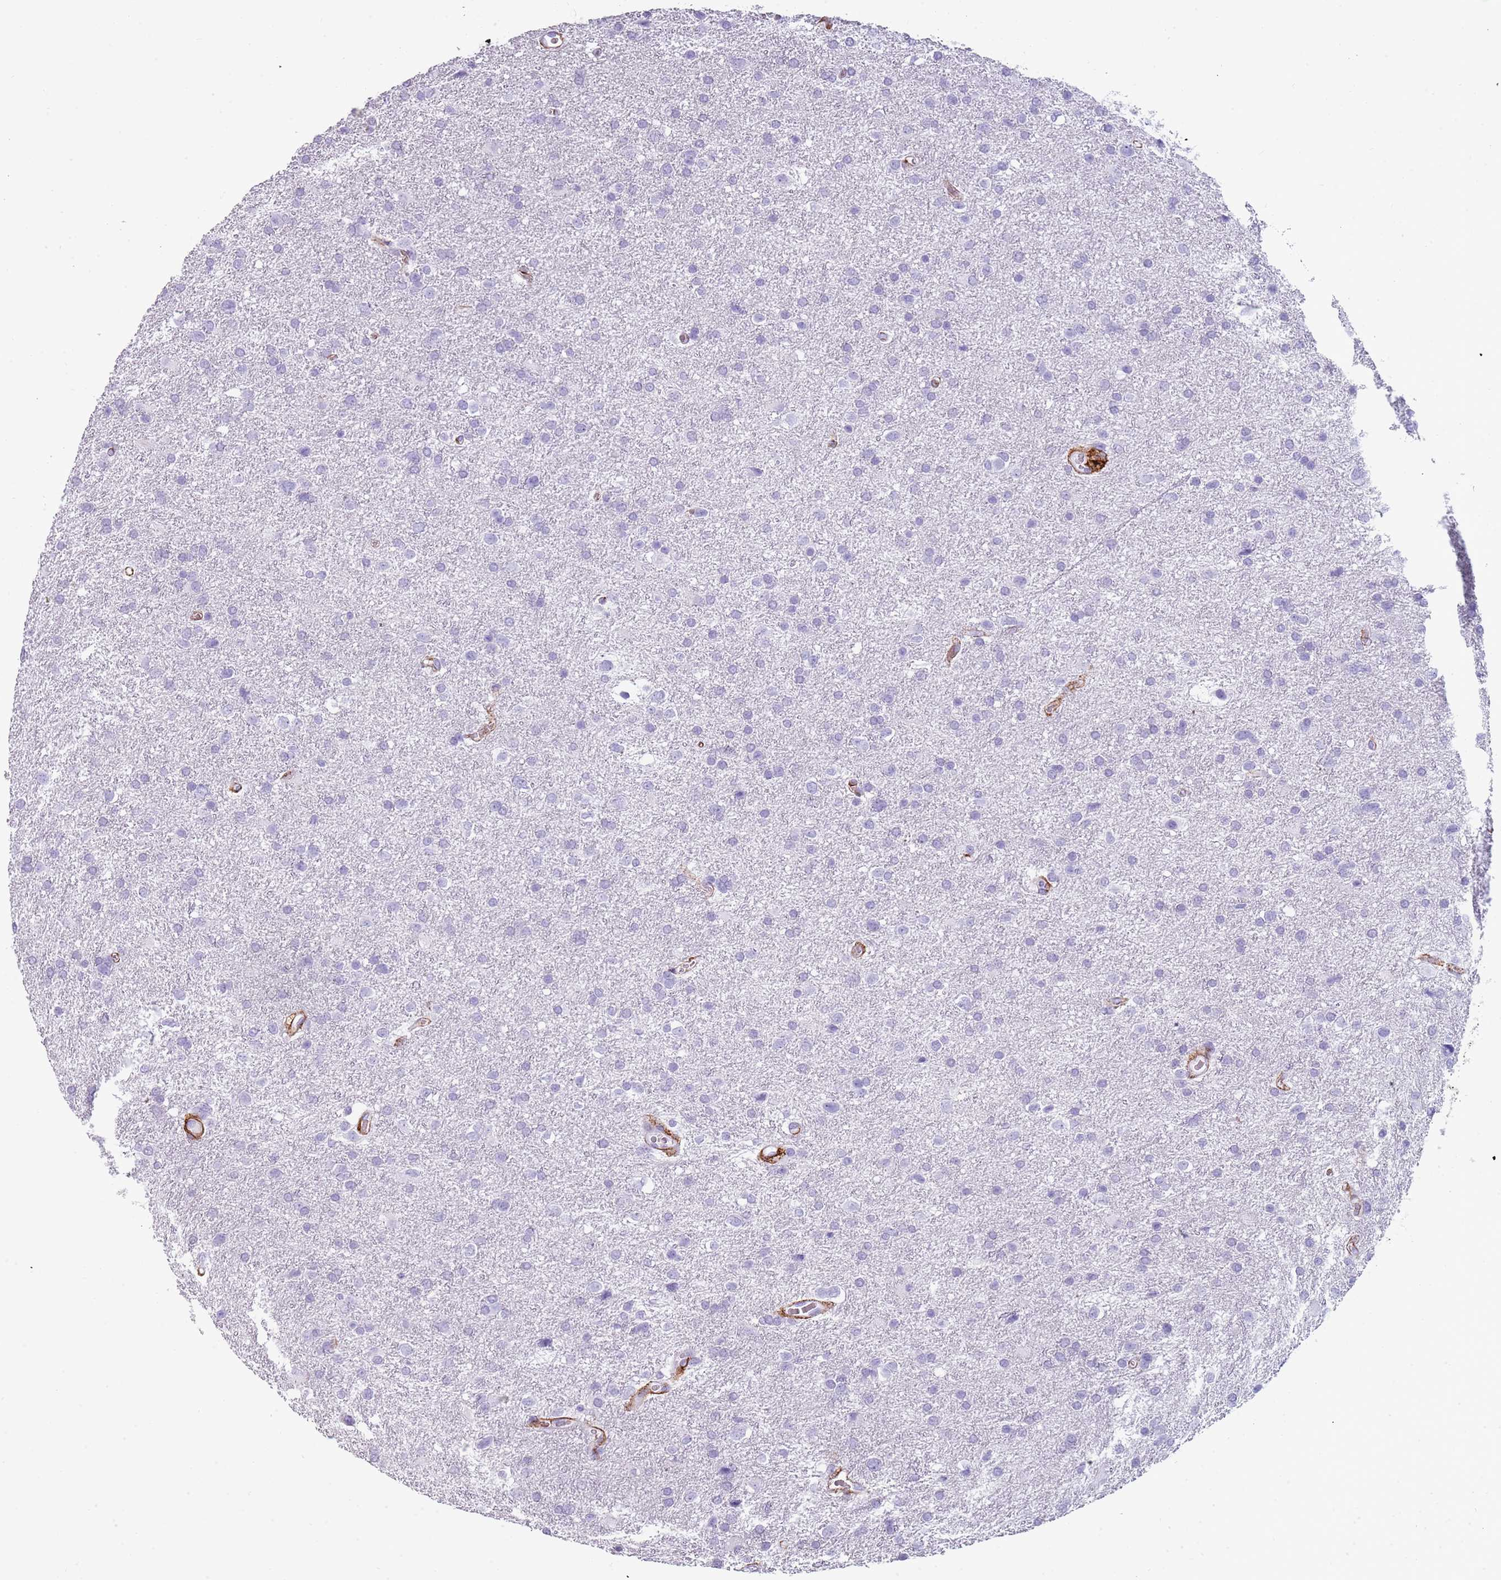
{"staining": {"intensity": "negative", "quantity": "none", "location": "none"}, "tissue": "glioma", "cell_type": "Tumor cells", "image_type": "cancer", "snomed": [{"axis": "morphology", "description": "Glioma, malignant, Low grade"}, {"axis": "topography", "description": "Brain"}], "caption": "Tumor cells show no significant positivity in glioma. The staining is performed using DAB brown chromogen with nuclei counter-stained in using hematoxylin.", "gene": "COLEC12", "patient": {"sex": "female", "age": 32}}